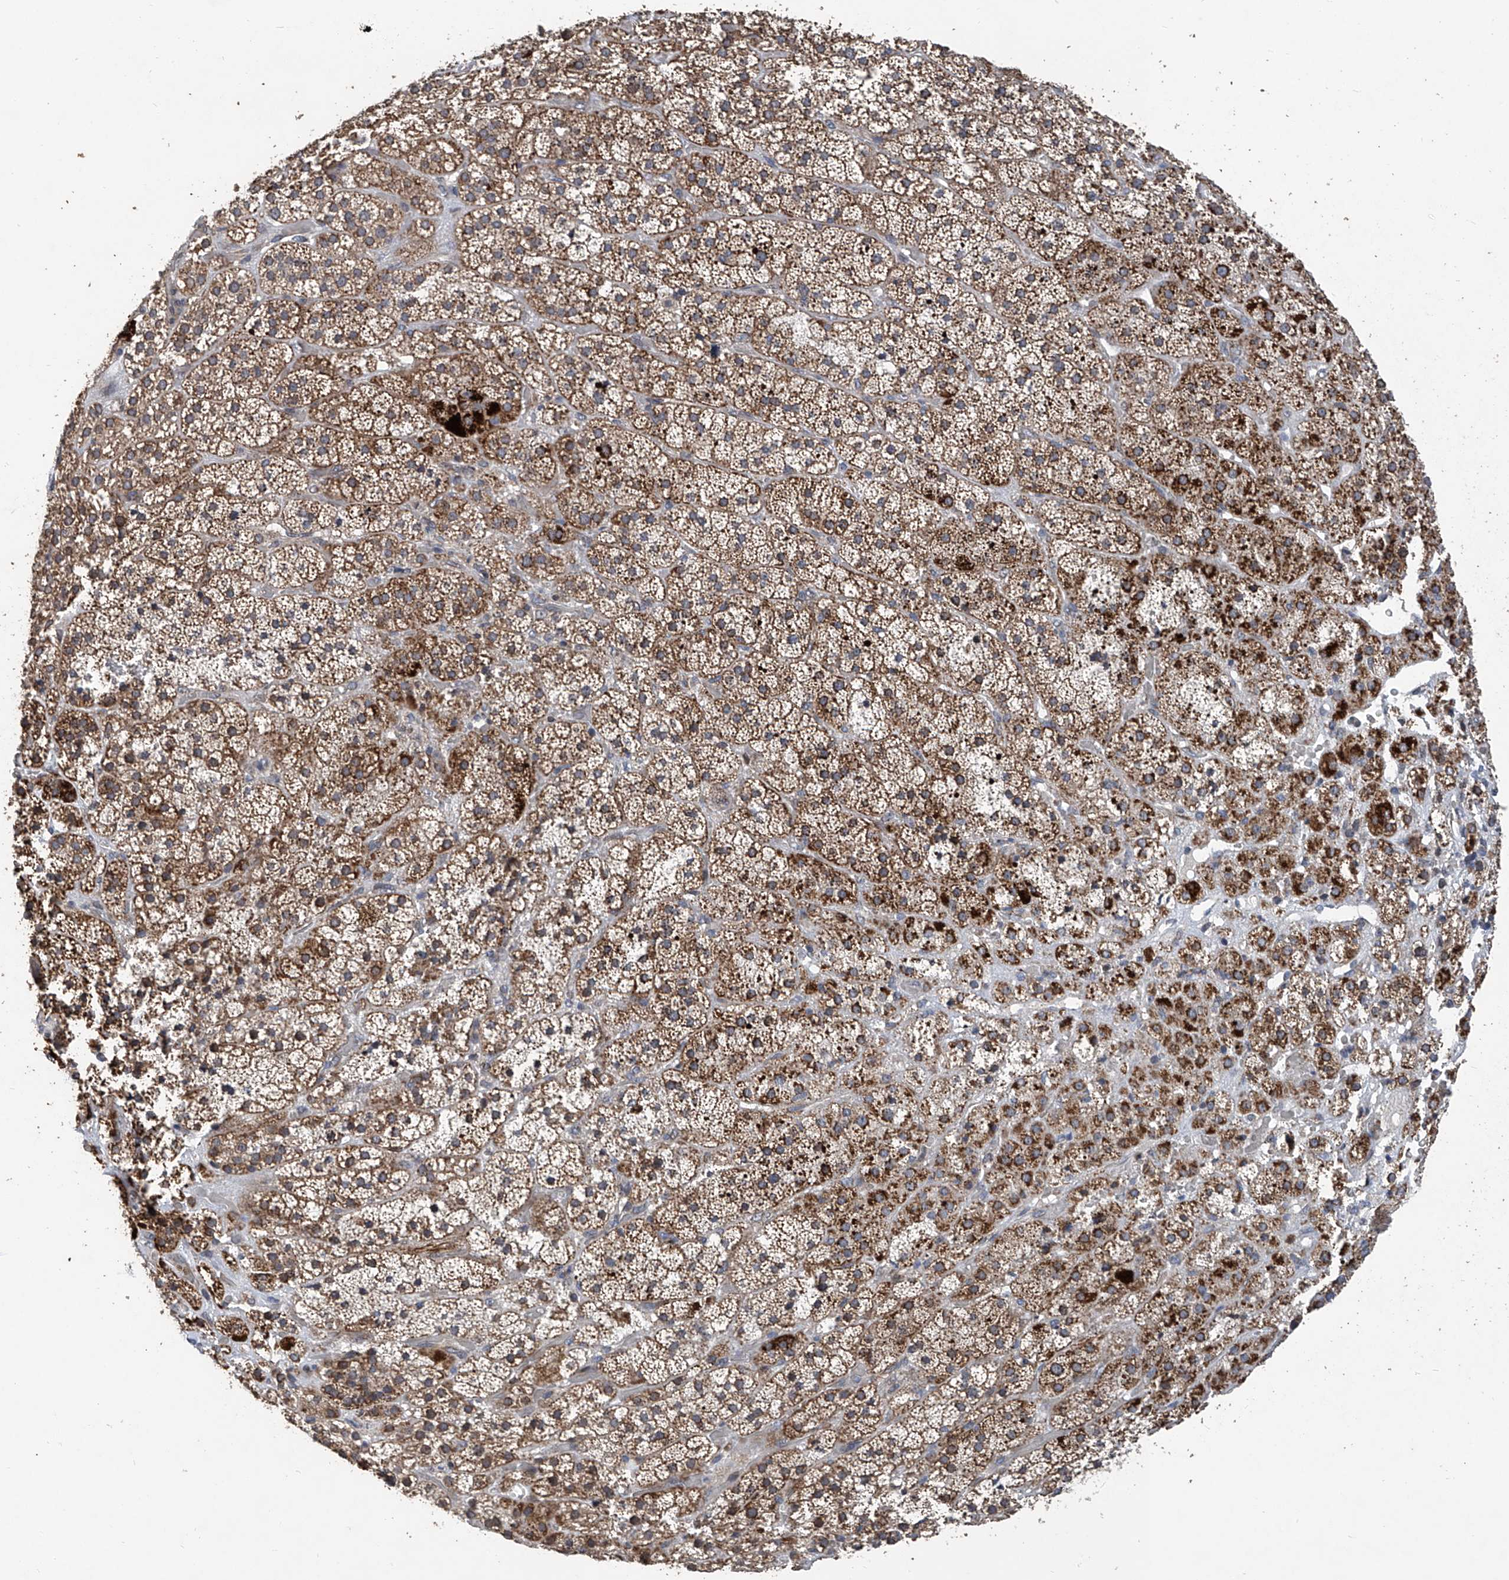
{"staining": {"intensity": "strong", "quantity": ">75%", "location": "cytoplasmic/membranous"}, "tissue": "adrenal gland", "cell_type": "Glandular cells", "image_type": "normal", "snomed": [{"axis": "morphology", "description": "Normal tissue, NOS"}, {"axis": "topography", "description": "Adrenal gland"}], "caption": "Protein staining displays strong cytoplasmic/membranous expression in about >75% of glandular cells in normal adrenal gland.", "gene": "BCKDHB", "patient": {"sex": "male", "age": 57}}